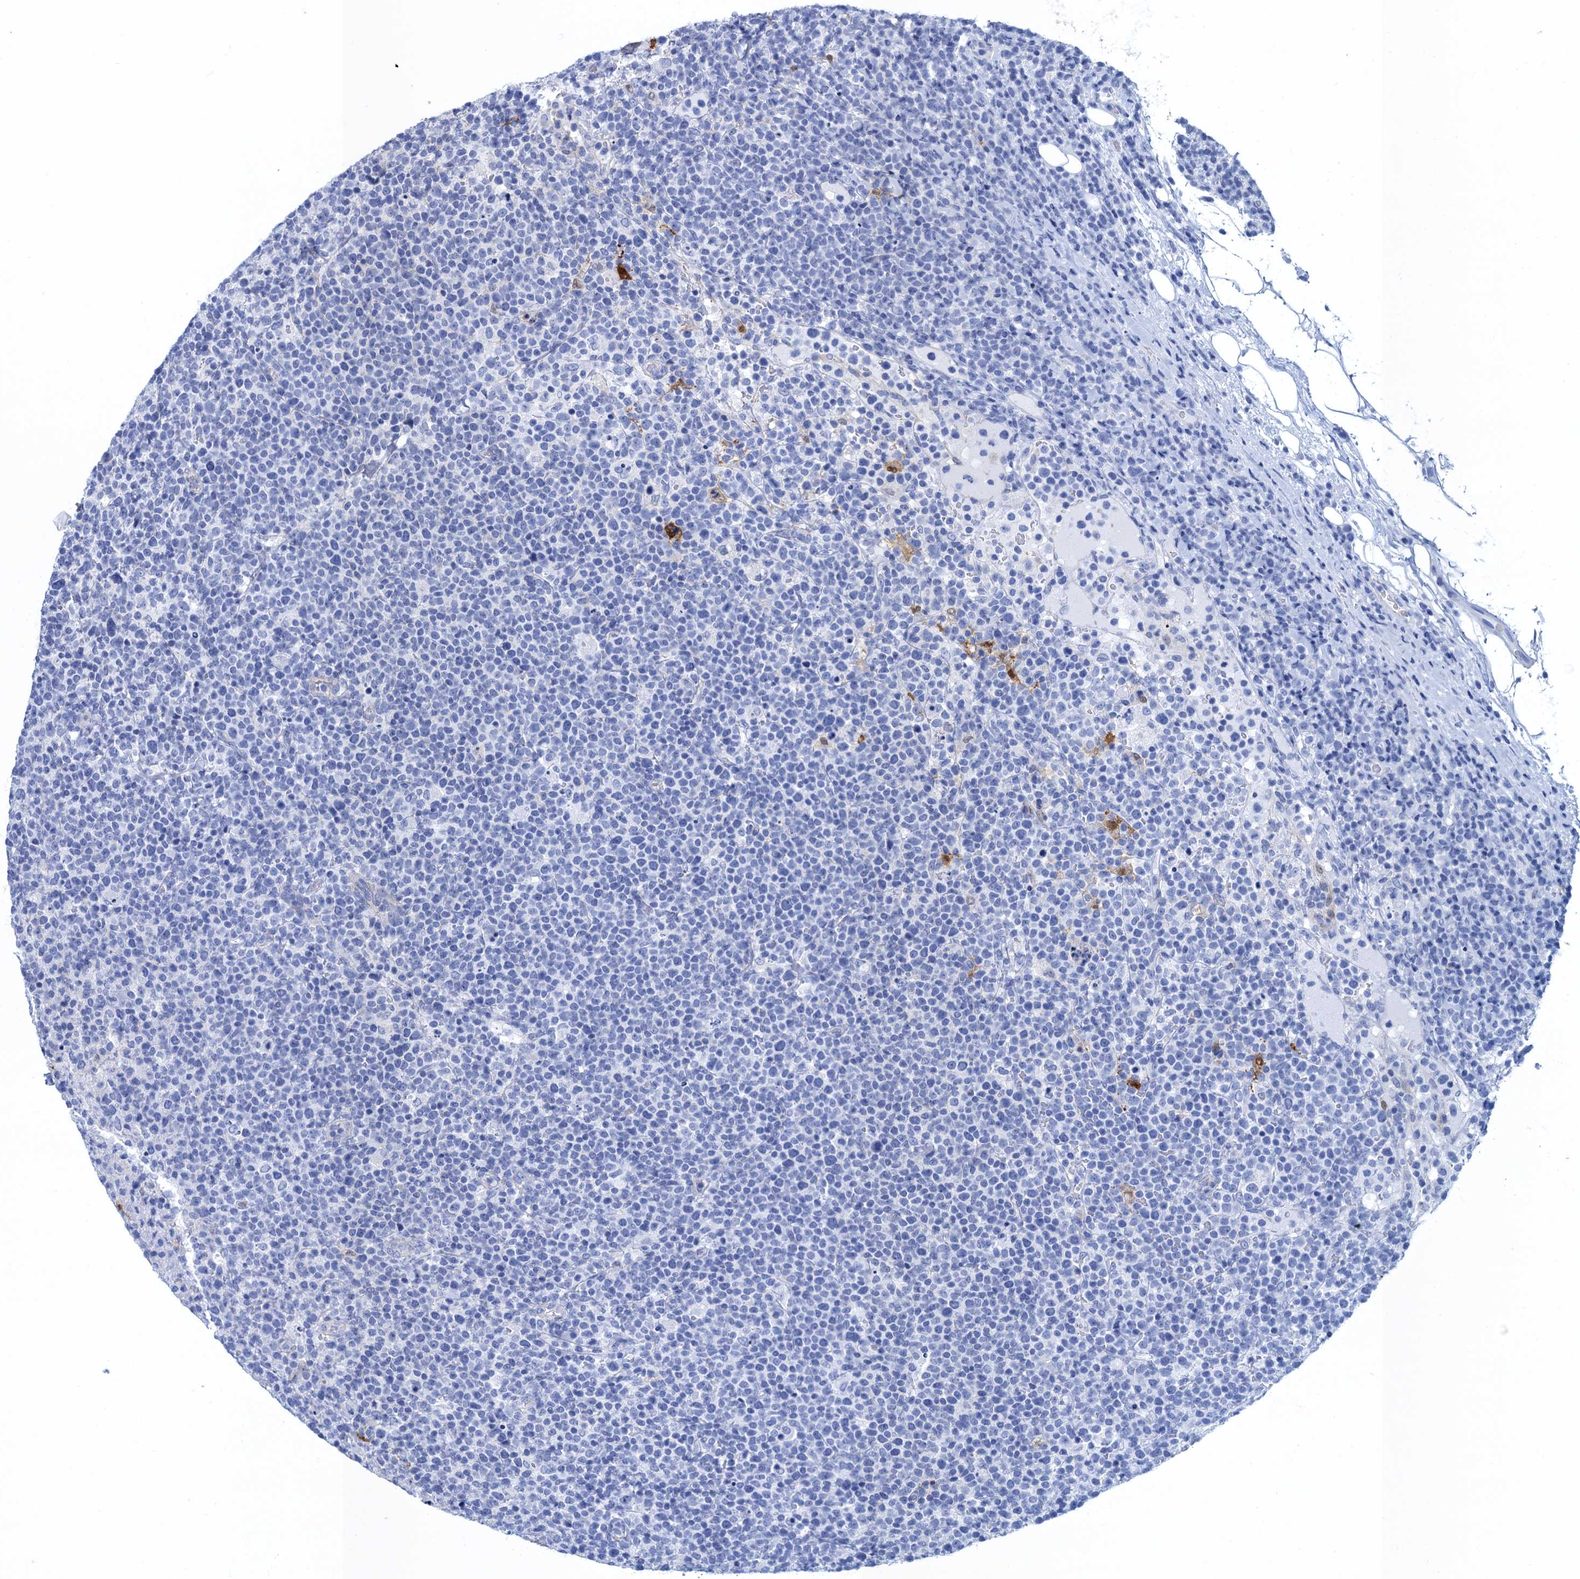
{"staining": {"intensity": "negative", "quantity": "none", "location": "none"}, "tissue": "lymphoma", "cell_type": "Tumor cells", "image_type": "cancer", "snomed": [{"axis": "morphology", "description": "Malignant lymphoma, non-Hodgkin's type, High grade"}, {"axis": "topography", "description": "Lymph node"}], "caption": "Immunohistochemistry (IHC) histopathology image of high-grade malignant lymphoma, non-Hodgkin's type stained for a protein (brown), which exhibits no staining in tumor cells. The staining was performed using DAB to visualize the protein expression in brown, while the nuclei were stained in blue with hematoxylin (Magnification: 20x).", "gene": "CALML5", "patient": {"sex": "male", "age": 61}}